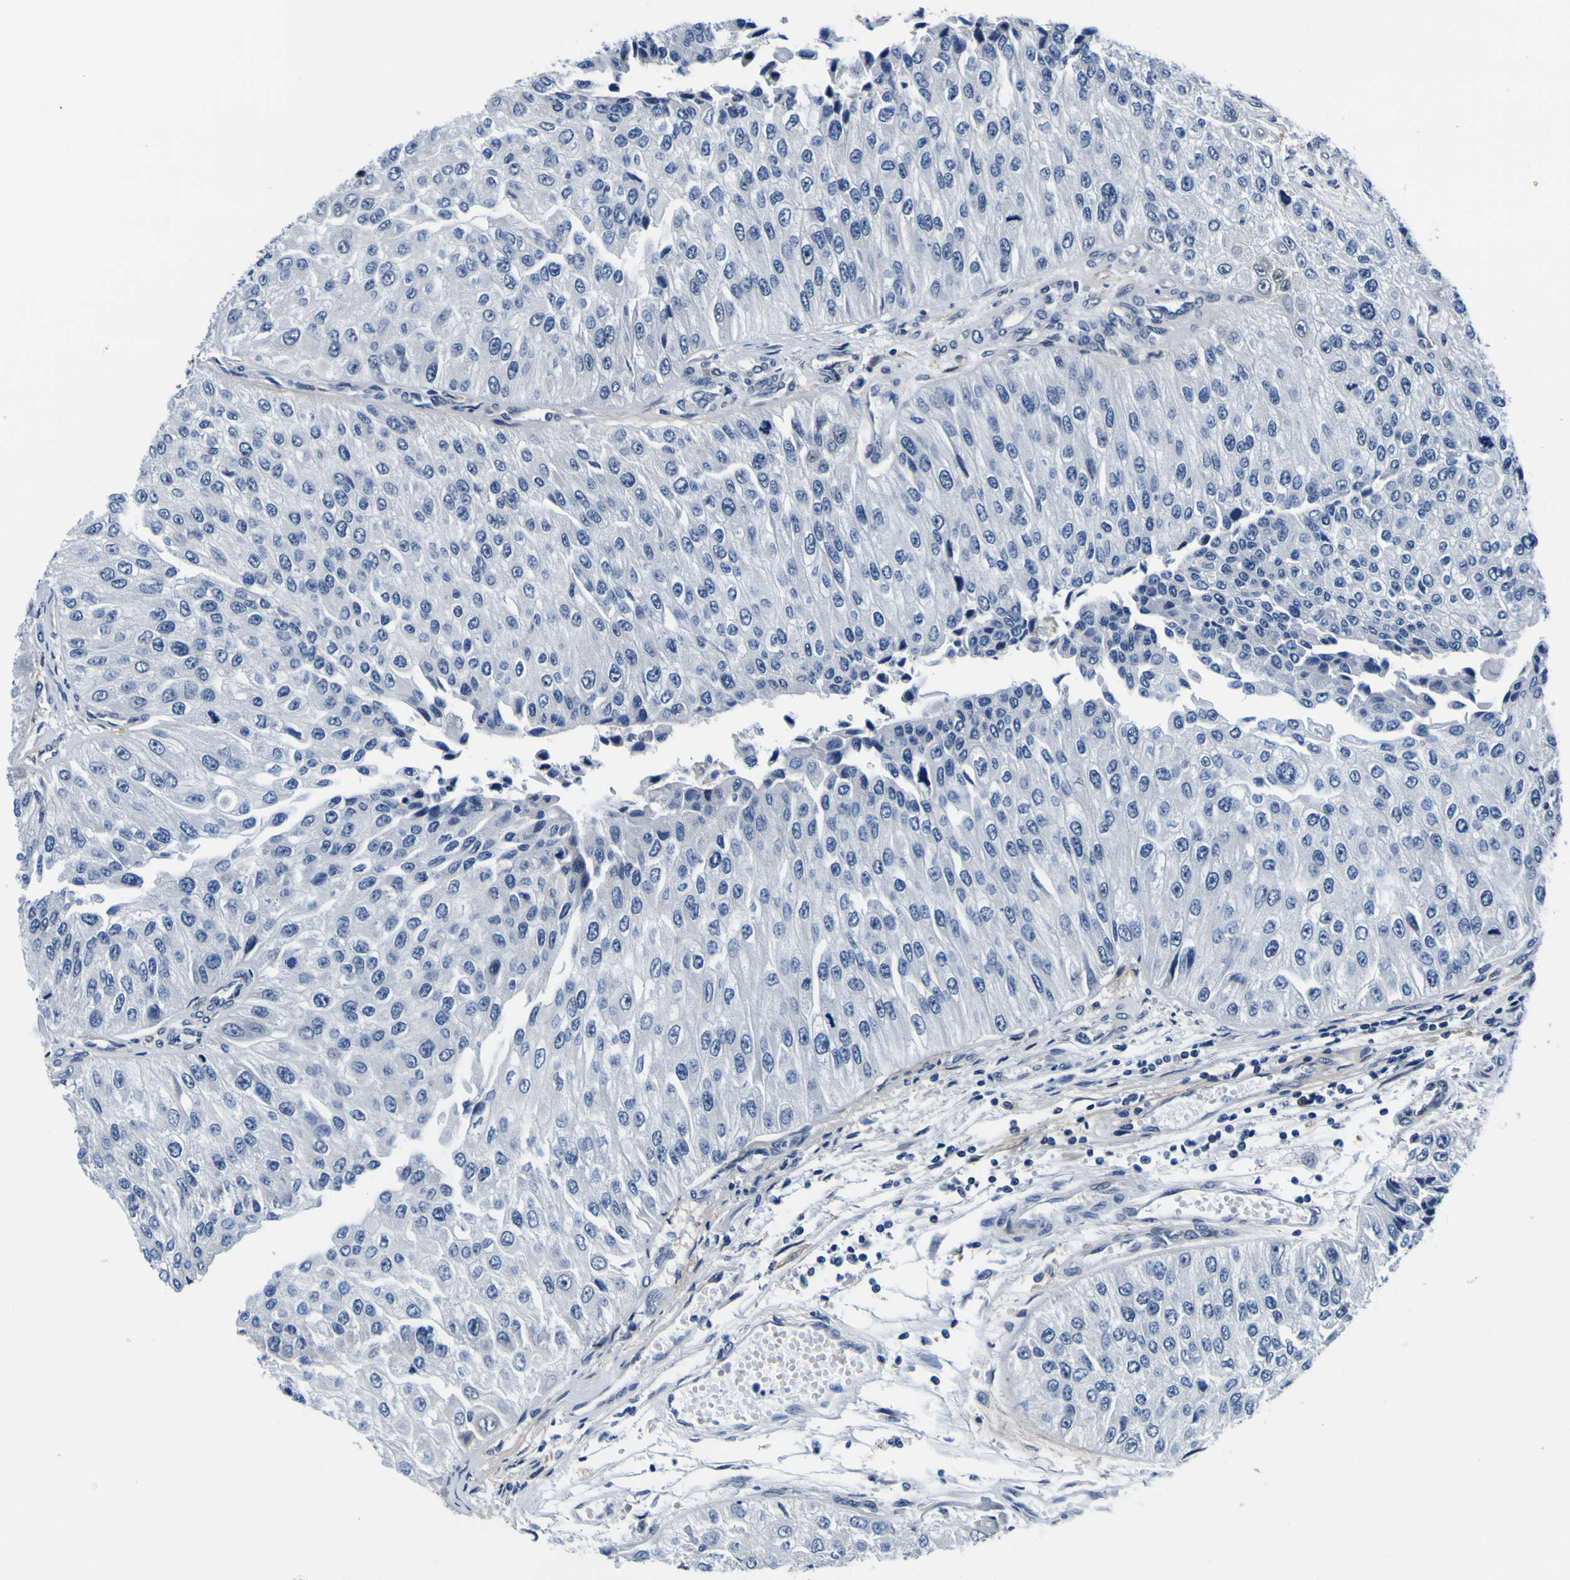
{"staining": {"intensity": "negative", "quantity": "none", "location": "none"}, "tissue": "urothelial cancer", "cell_type": "Tumor cells", "image_type": "cancer", "snomed": [{"axis": "morphology", "description": "Urothelial carcinoma, High grade"}, {"axis": "topography", "description": "Urinary bladder"}], "caption": "Immunohistochemical staining of urothelial cancer demonstrates no significant expression in tumor cells. (Stains: DAB (3,3'-diaminobenzidine) IHC with hematoxylin counter stain, Microscopy: brightfield microscopy at high magnification).", "gene": "POSTN", "patient": {"sex": "male", "age": 61}}